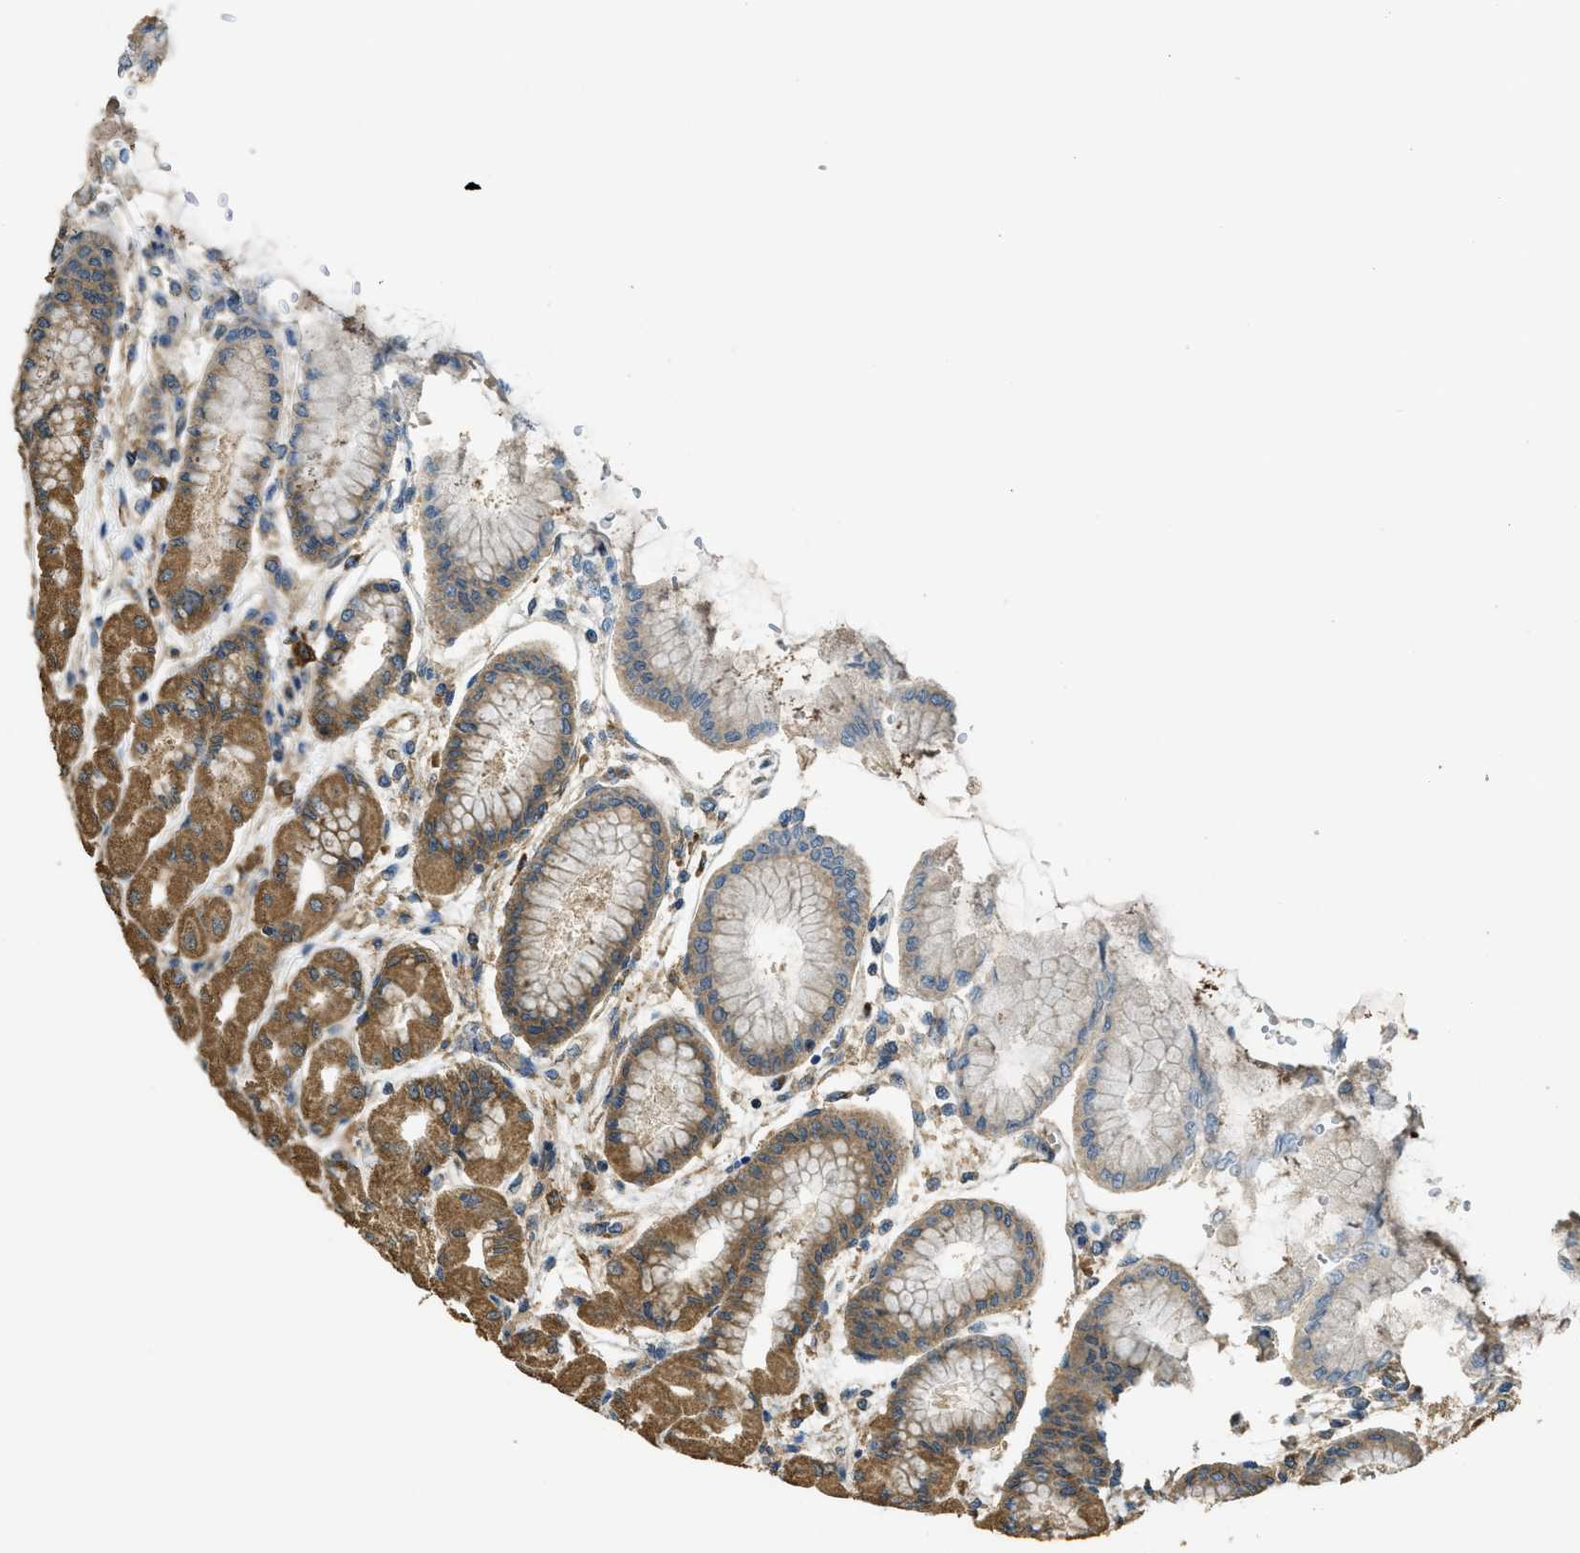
{"staining": {"intensity": "moderate", "quantity": ">75%", "location": "cytoplasmic/membranous"}, "tissue": "stomach", "cell_type": "Glandular cells", "image_type": "normal", "snomed": [{"axis": "morphology", "description": "Normal tissue, NOS"}, {"axis": "topography", "description": "Stomach, upper"}], "caption": "Protein positivity by immunohistochemistry reveals moderate cytoplasmic/membranous positivity in approximately >75% of glandular cells in unremarkable stomach. The staining was performed using DAB (3,3'-diaminobenzidine) to visualize the protein expression in brown, while the nuclei were stained in blue with hematoxylin (Magnification: 20x).", "gene": "CD276", "patient": {"sex": "female", "age": 56}}